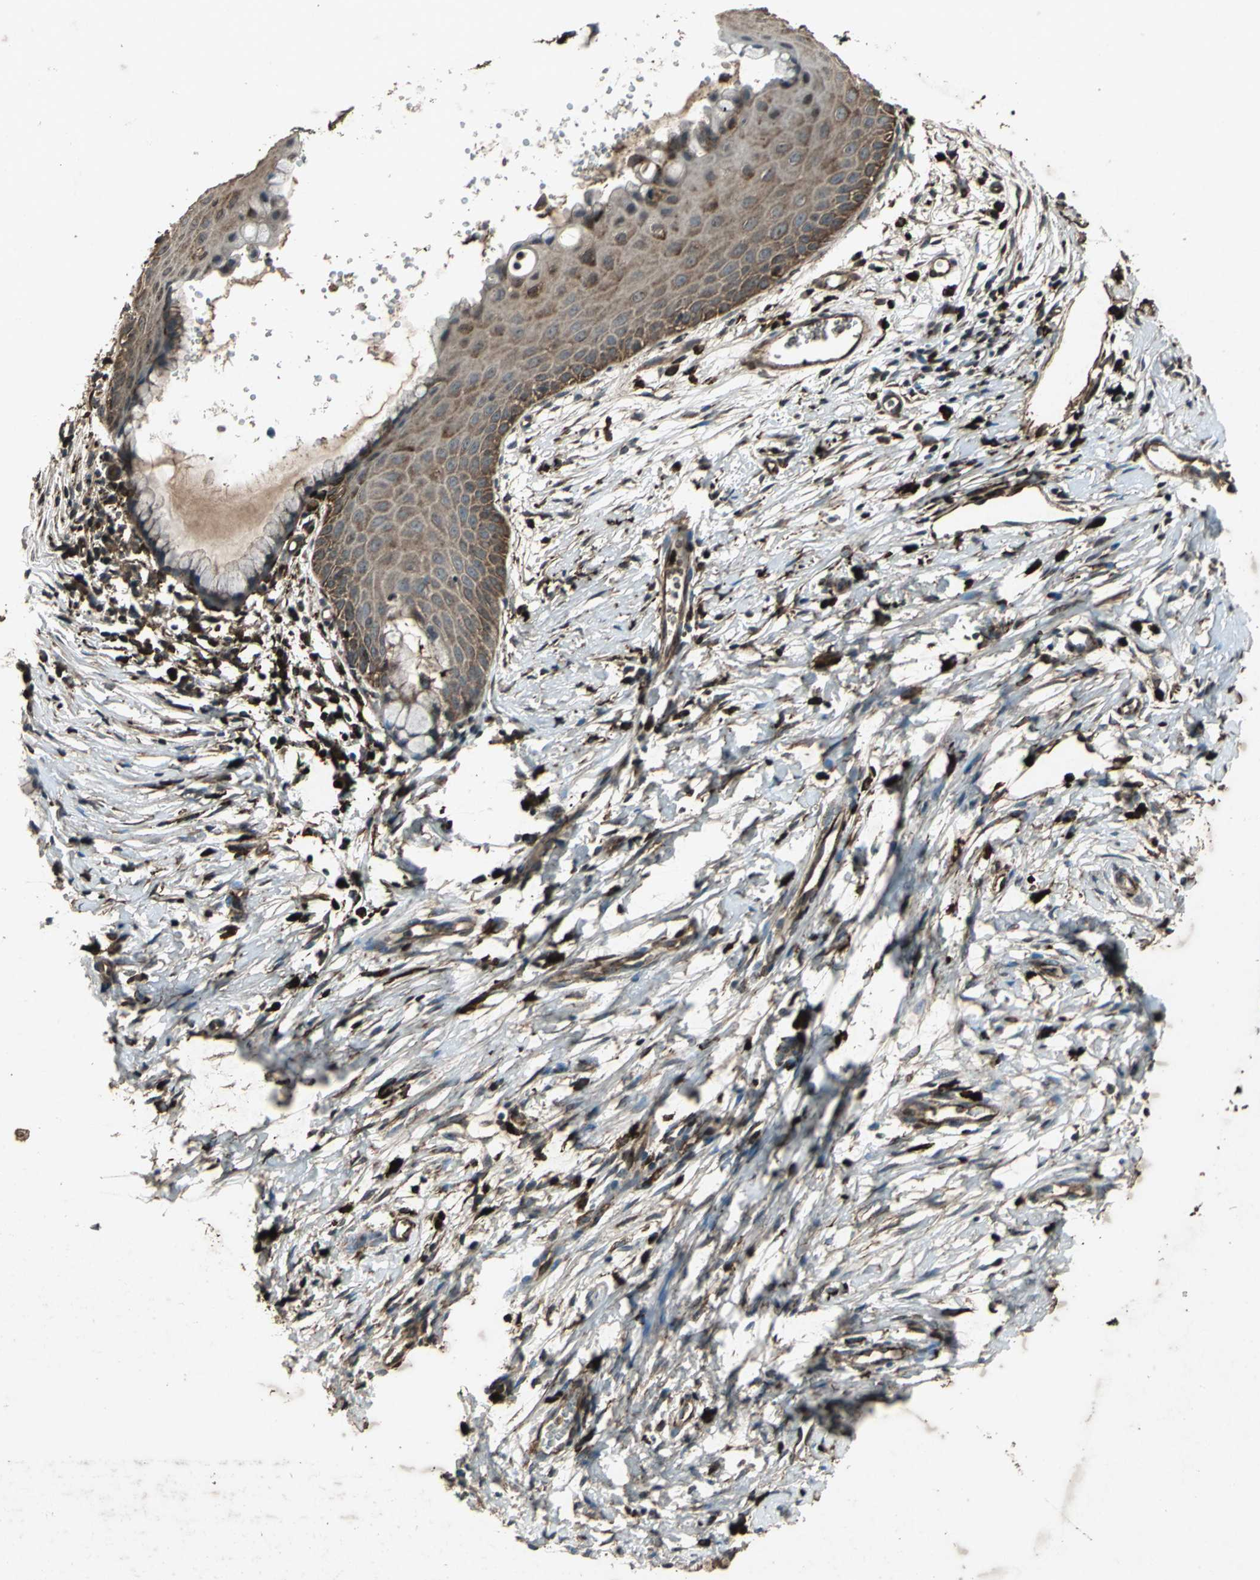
{"staining": {"intensity": "moderate", "quantity": "25%-75%", "location": "cytoplasmic/membranous"}, "tissue": "cervix", "cell_type": "Glandular cells", "image_type": "normal", "snomed": [{"axis": "morphology", "description": "Normal tissue, NOS"}, {"axis": "topography", "description": "Cervix"}], "caption": "Brown immunohistochemical staining in normal human cervix reveals moderate cytoplasmic/membranous staining in about 25%-75% of glandular cells.", "gene": "SEPTIN4", "patient": {"sex": "female", "age": 39}}